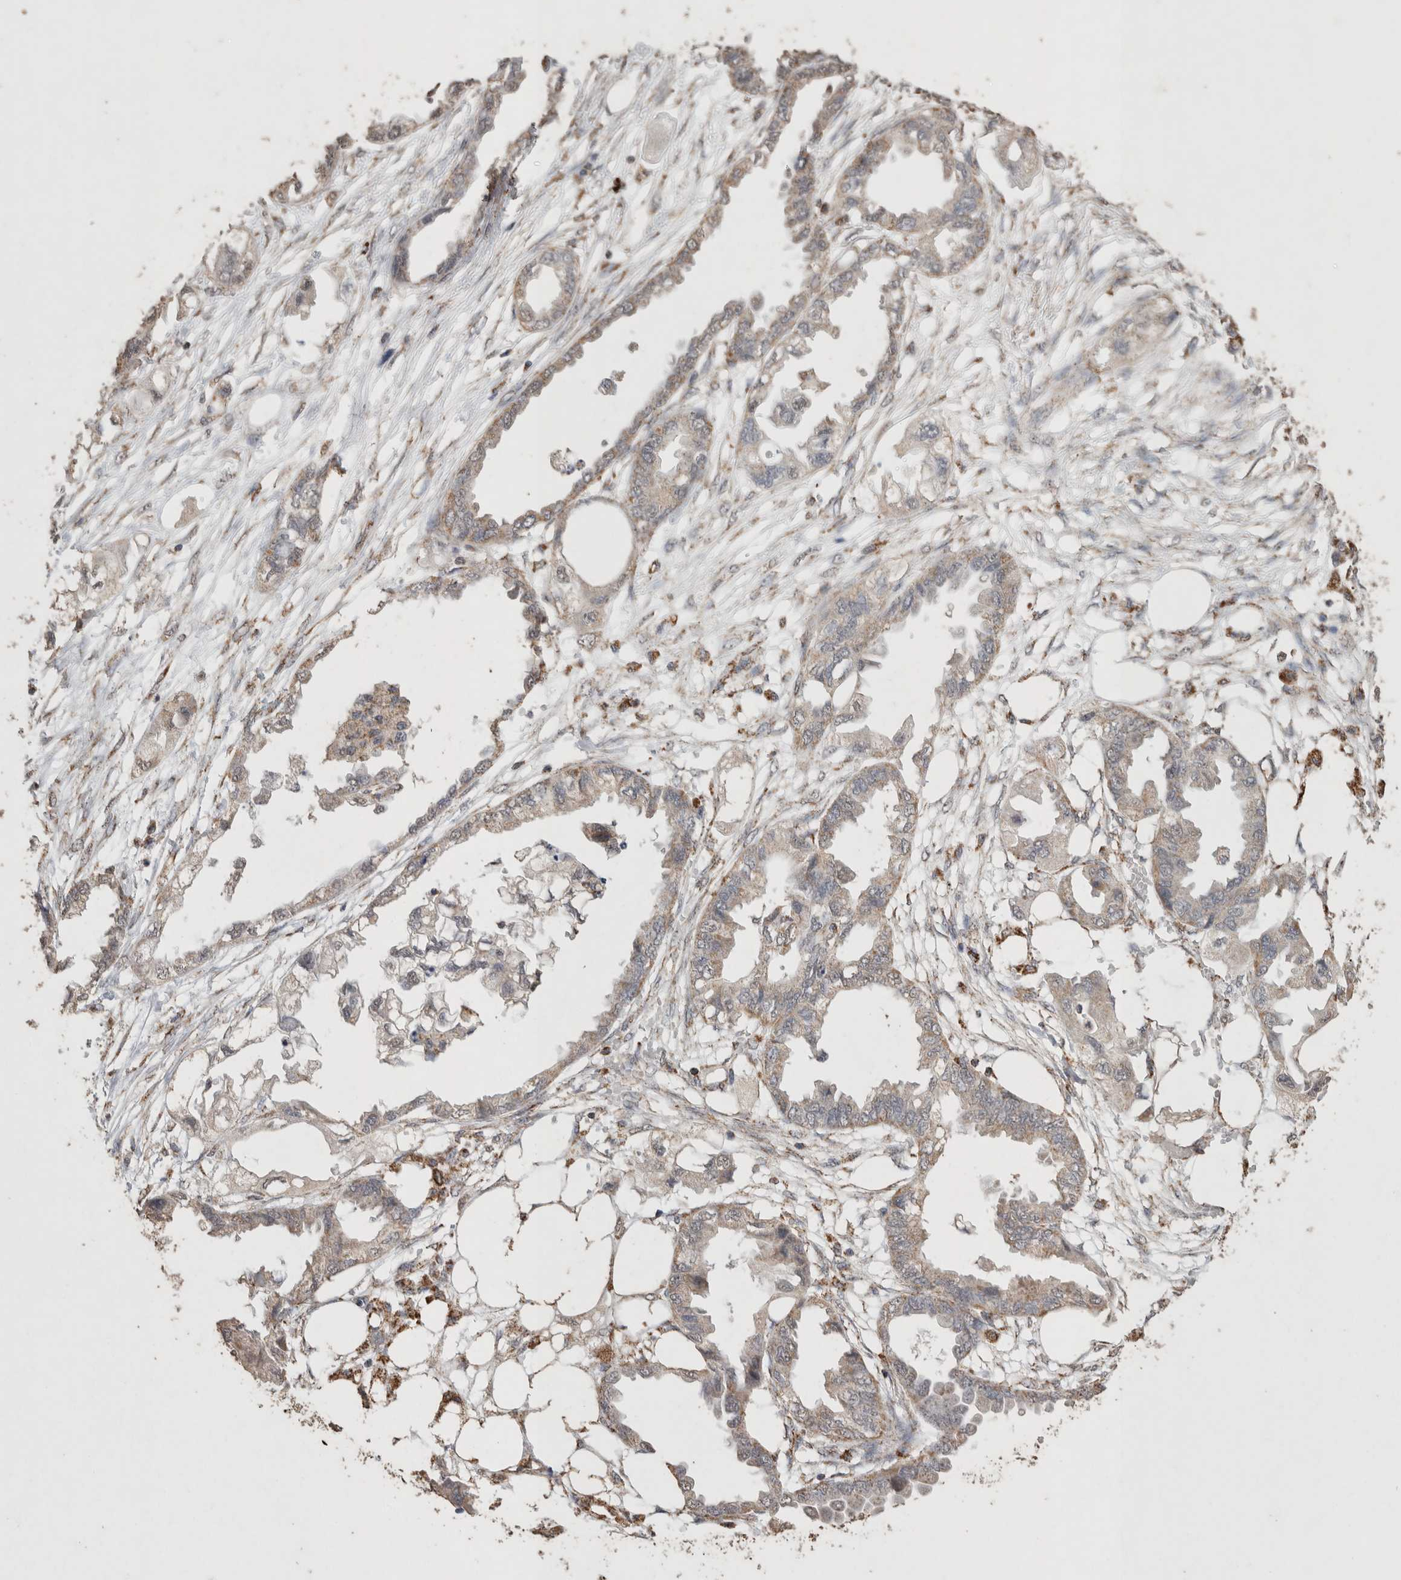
{"staining": {"intensity": "weak", "quantity": "<25%", "location": "cytoplasmic/membranous"}, "tissue": "endometrial cancer", "cell_type": "Tumor cells", "image_type": "cancer", "snomed": [{"axis": "morphology", "description": "Adenocarcinoma, NOS"}, {"axis": "morphology", "description": "Adenocarcinoma, metastatic, NOS"}, {"axis": "topography", "description": "Adipose tissue"}, {"axis": "topography", "description": "Endometrium"}], "caption": "This image is of endometrial metastatic adenocarcinoma stained with immunohistochemistry to label a protein in brown with the nuclei are counter-stained blue. There is no staining in tumor cells.", "gene": "ACADM", "patient": {"sex": "female", "age": 67}}